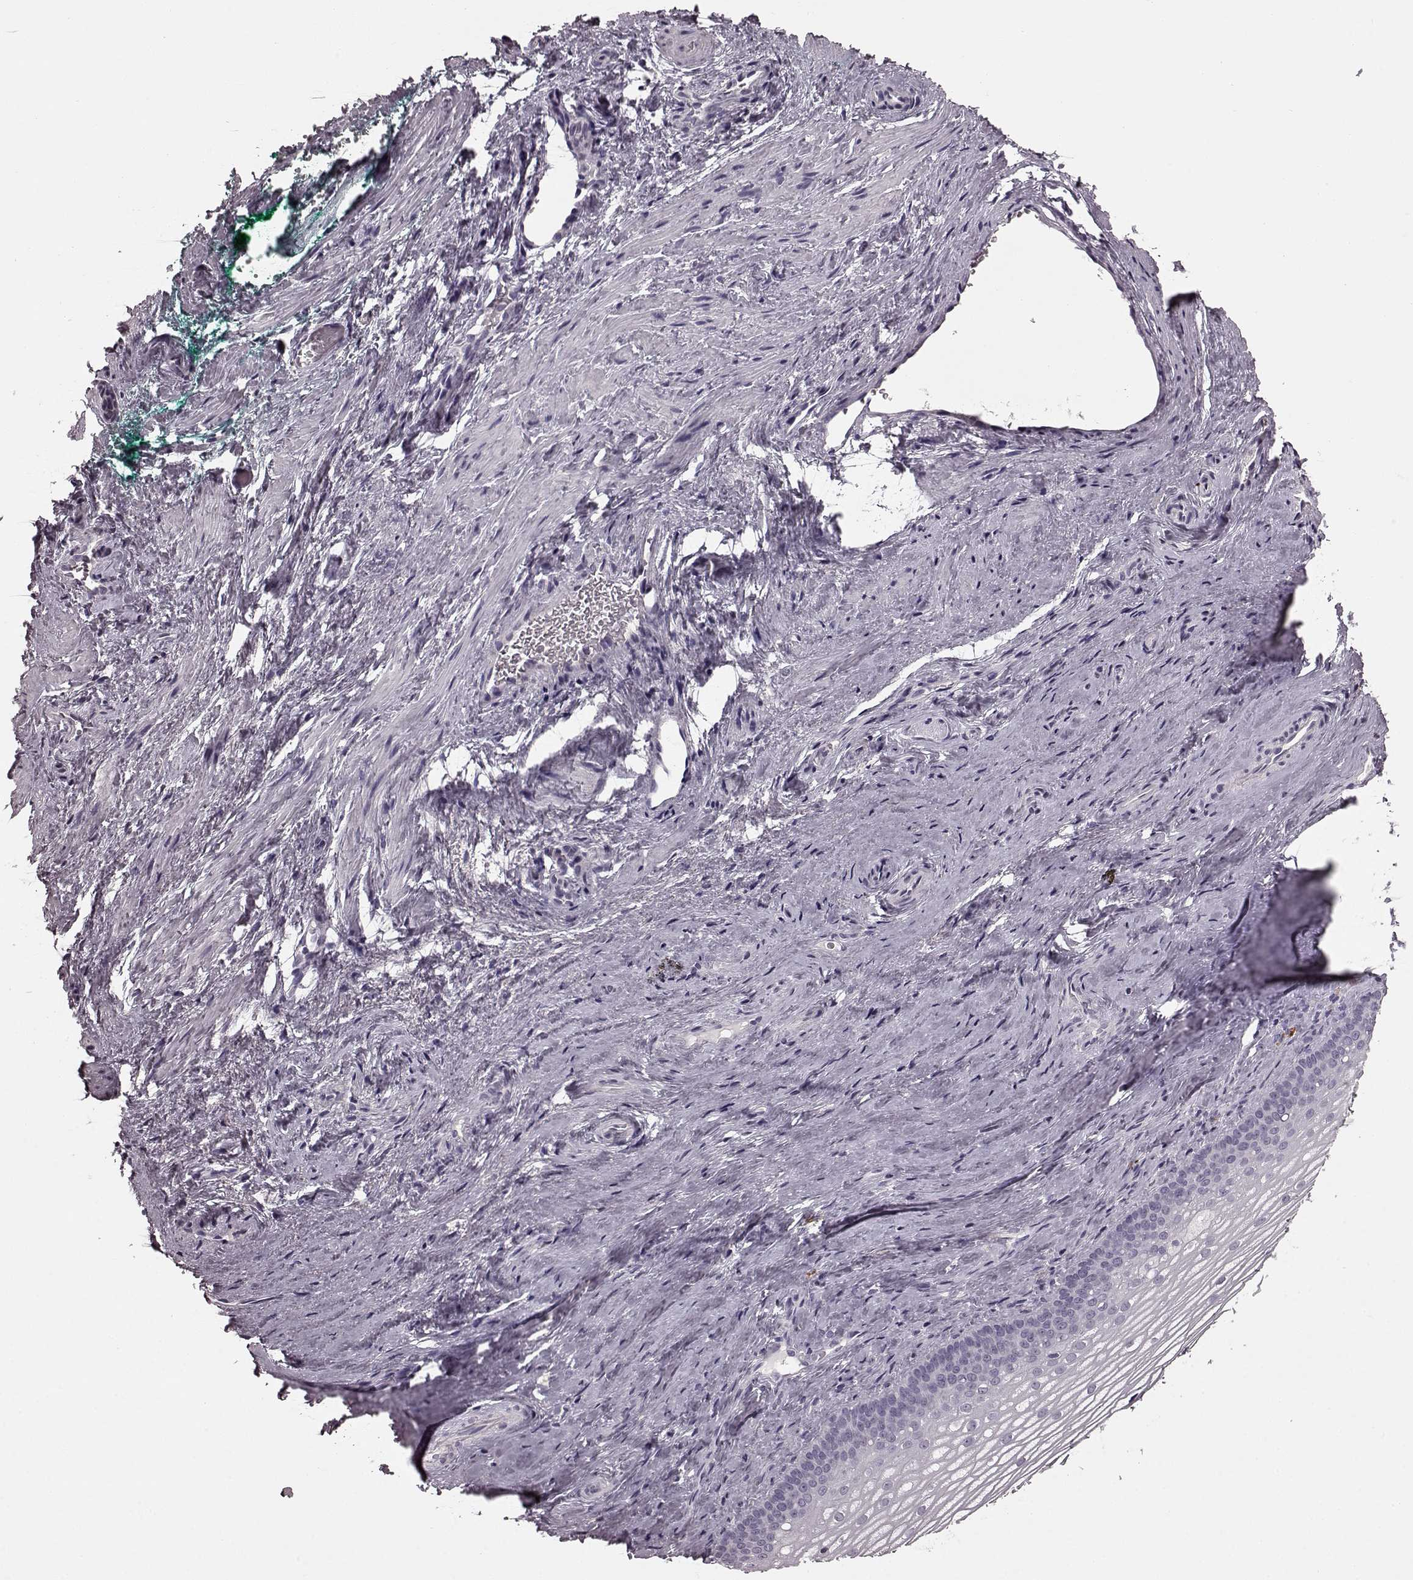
{"staining": {"intensity": "negative", "quantity": "none", "location": "none"}, "tissue": "vagina", "cell_type": "Squamous epithelial cells", "image_type": "normal", "snomed": [{"axis": "morphology", "description": "Normal tissue, NOS"}, {"axis": "topography", "description": "Vagina"}], "caption": "Squamous epithelial cells show no significant protein expression in normal vagina.", "gene": "CD28", "patient": {"sex": "female", "age": 44}}